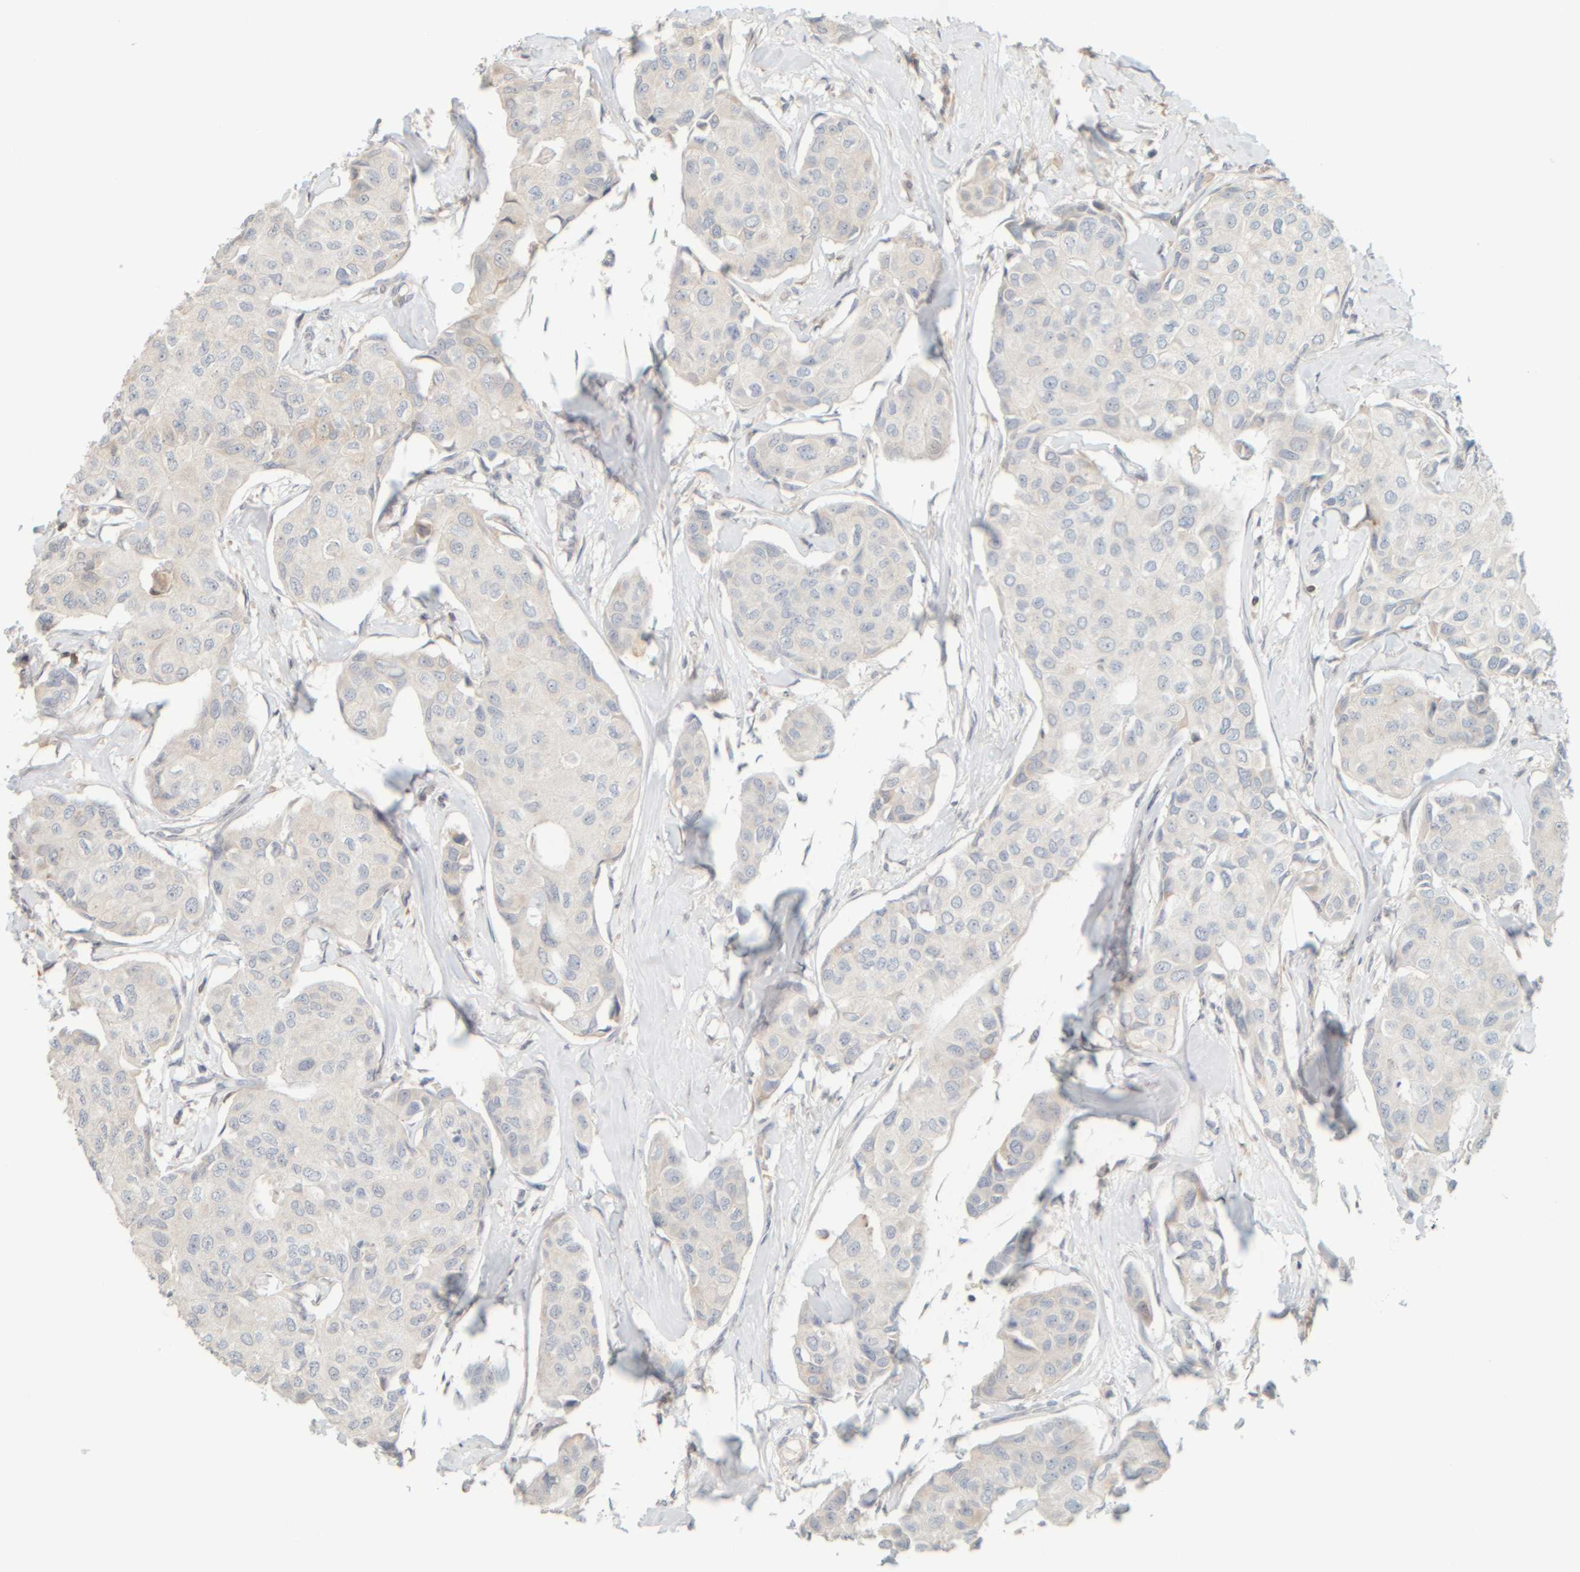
{"staining": {"intensity": "negative", "quantity": "none", "location": "none"}, "tissue": "breast cancer", "cell_type": "Tumor cells", "image_type": "cancer", "snomed": [{"axis": "morphology", "description": "Duct carcinoma"}, {"axis": "topography", "description": "Breast"}], "caption": "The photomicrograph shows no significant positivity in tumor cells of breast infiltrating ductal carcinoma. (DAB immunohistochemistry (IHC), high magnification).", "gene": "PTGES3L-AARSD1", "patient": {"sex": "female", "age": 80}}